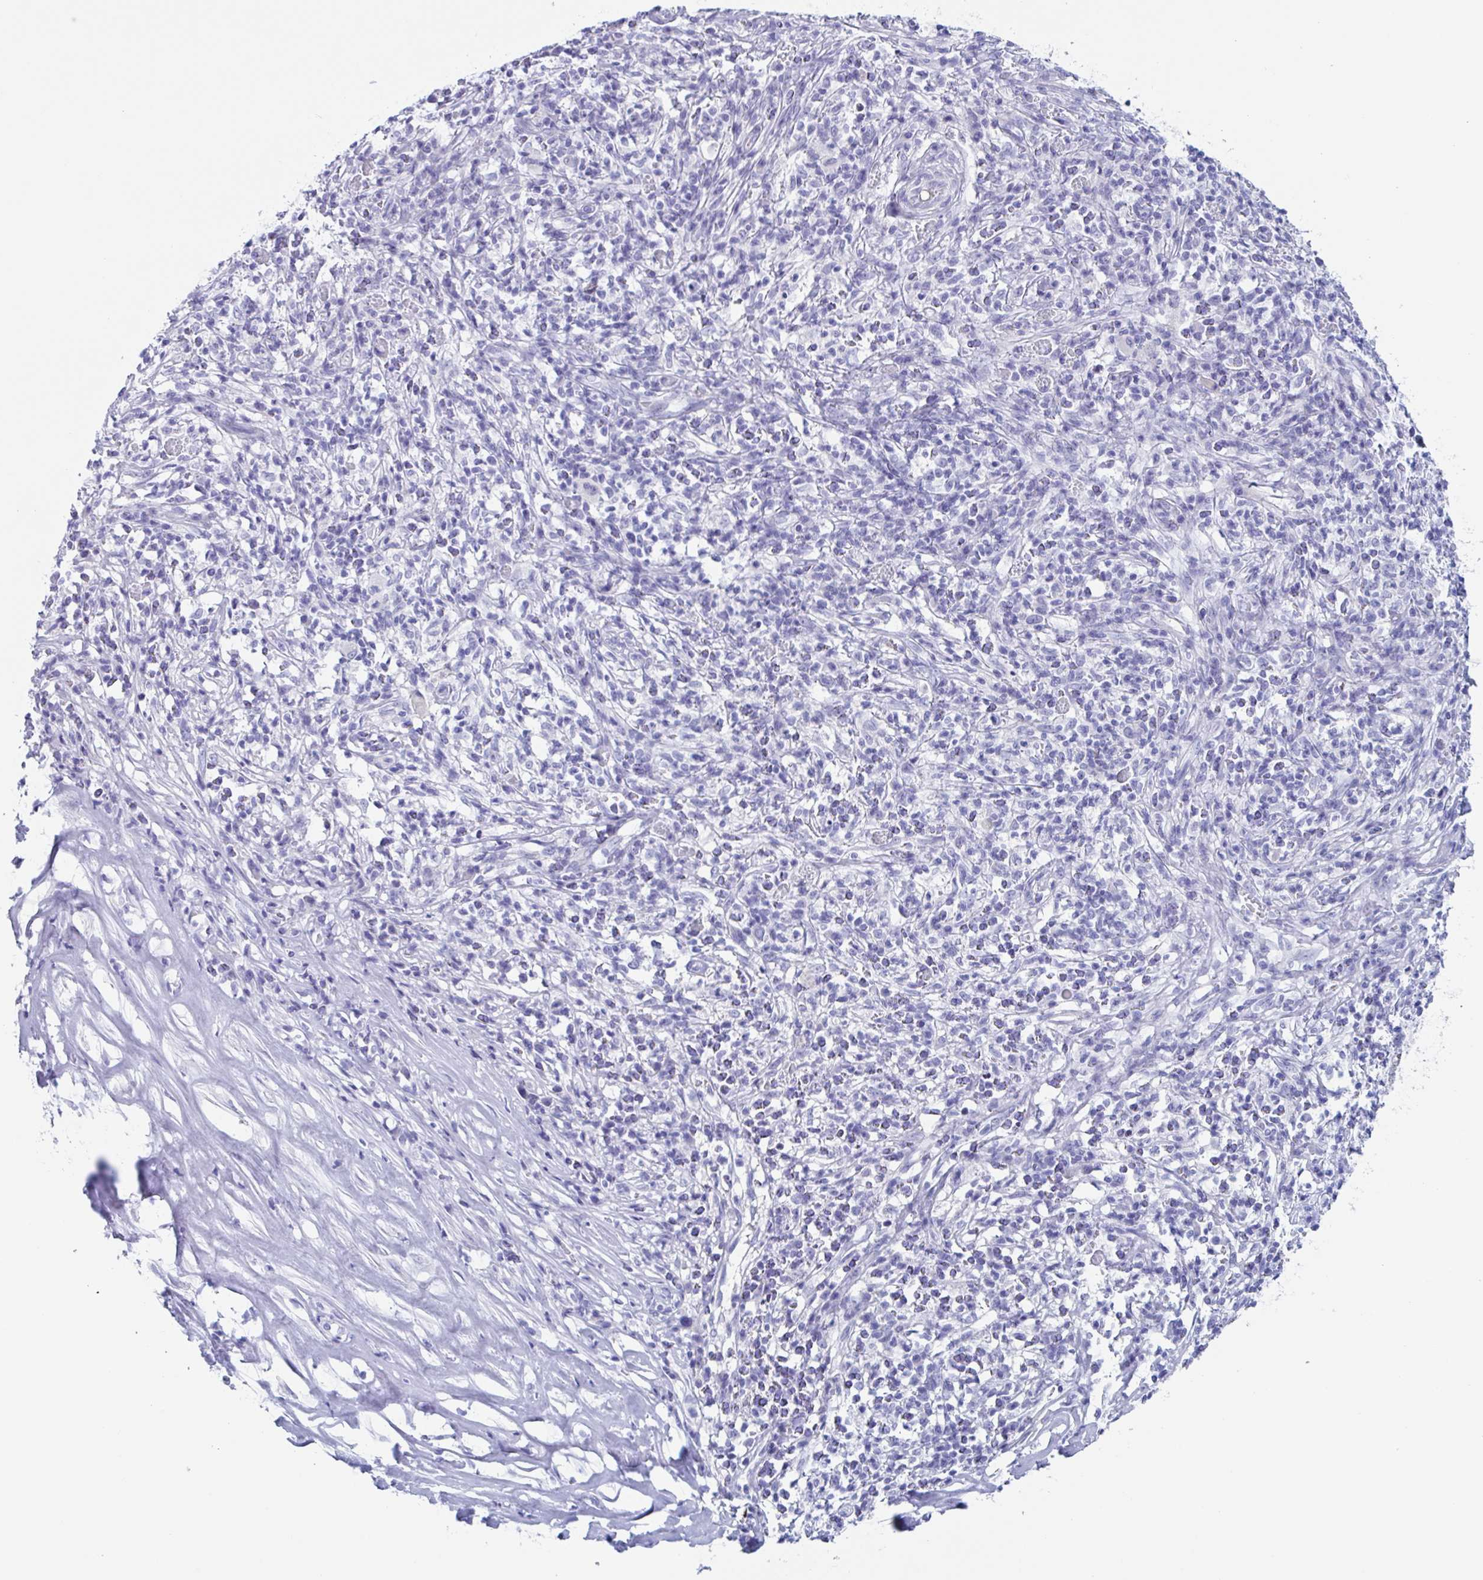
{"staining": {"intensity": "negative", "quantity": "none", "location": "none"}, "tissue": "melanoma", "cell_type": "Tumor cells", "image_type": "cancer", "snomed": [{"axis": "morphology", "description": "Malignant melanoma, NOS"}, {"axis": "topography", "description": "Skin"}], "caption": "Photomicrograph shows no protein staining in tumor cells of melanoma tissue.", "gene": "ZPBP", "patient": {"sex": "male", "age": 66}}